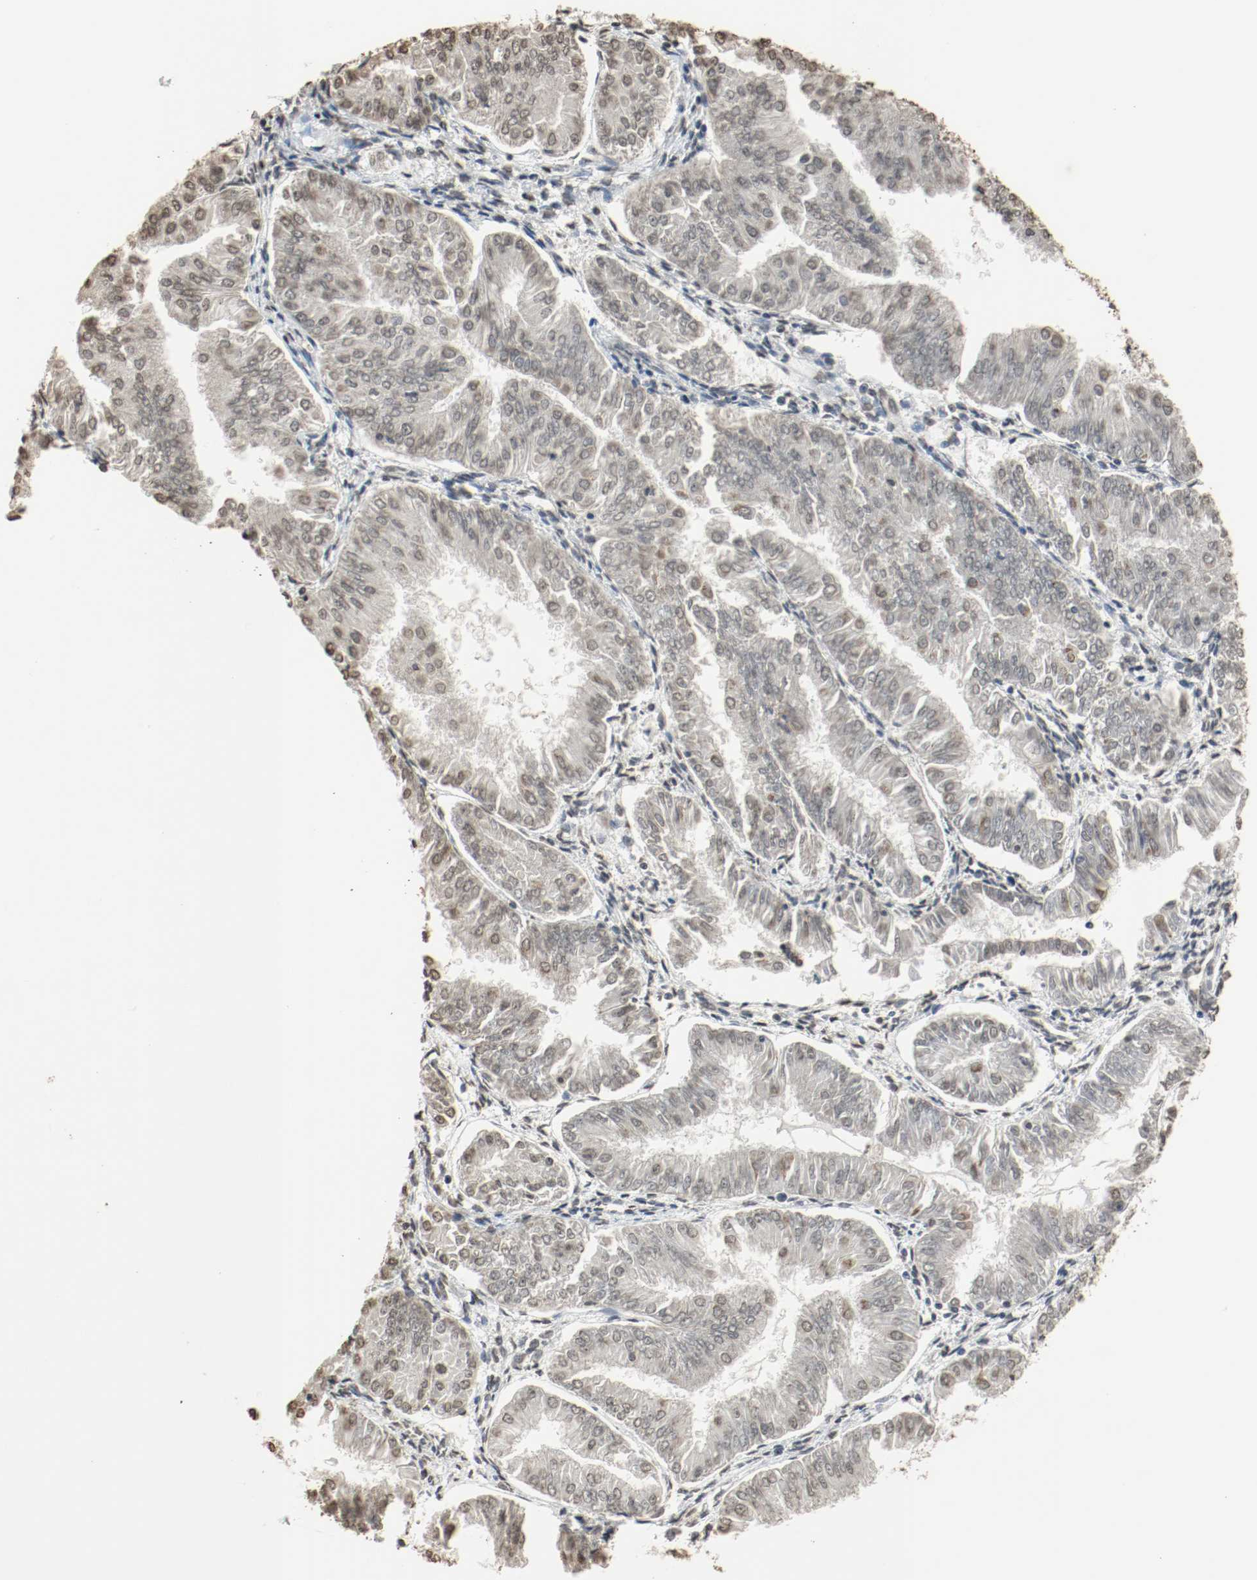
{"staining": {"intensity": "weak", "quantity": "25%-75%", "location": "cytoplasmic/membranous"}, "tissue": "endometrial cancer", "cell_type": "Tumor cells", "image_type": "cancer", "snomed": [{"axis": "morphology", "description": "Adenocarcinoma, NOS"}, {"axis": "topography", "description": "Endometrium"}], "caption": "High-magnification brightfield microscopy of endometrial cancer (adenocarcinoma) stained with DAB (brown) and counterstained with hematoxylin (blue). tumor cells exhibit weak cytoplasmic/membranous positivity is identified in approximately25%-75% of cells.", "gene": "RTN4", "patient": {"sex": "female", "age": 53}}